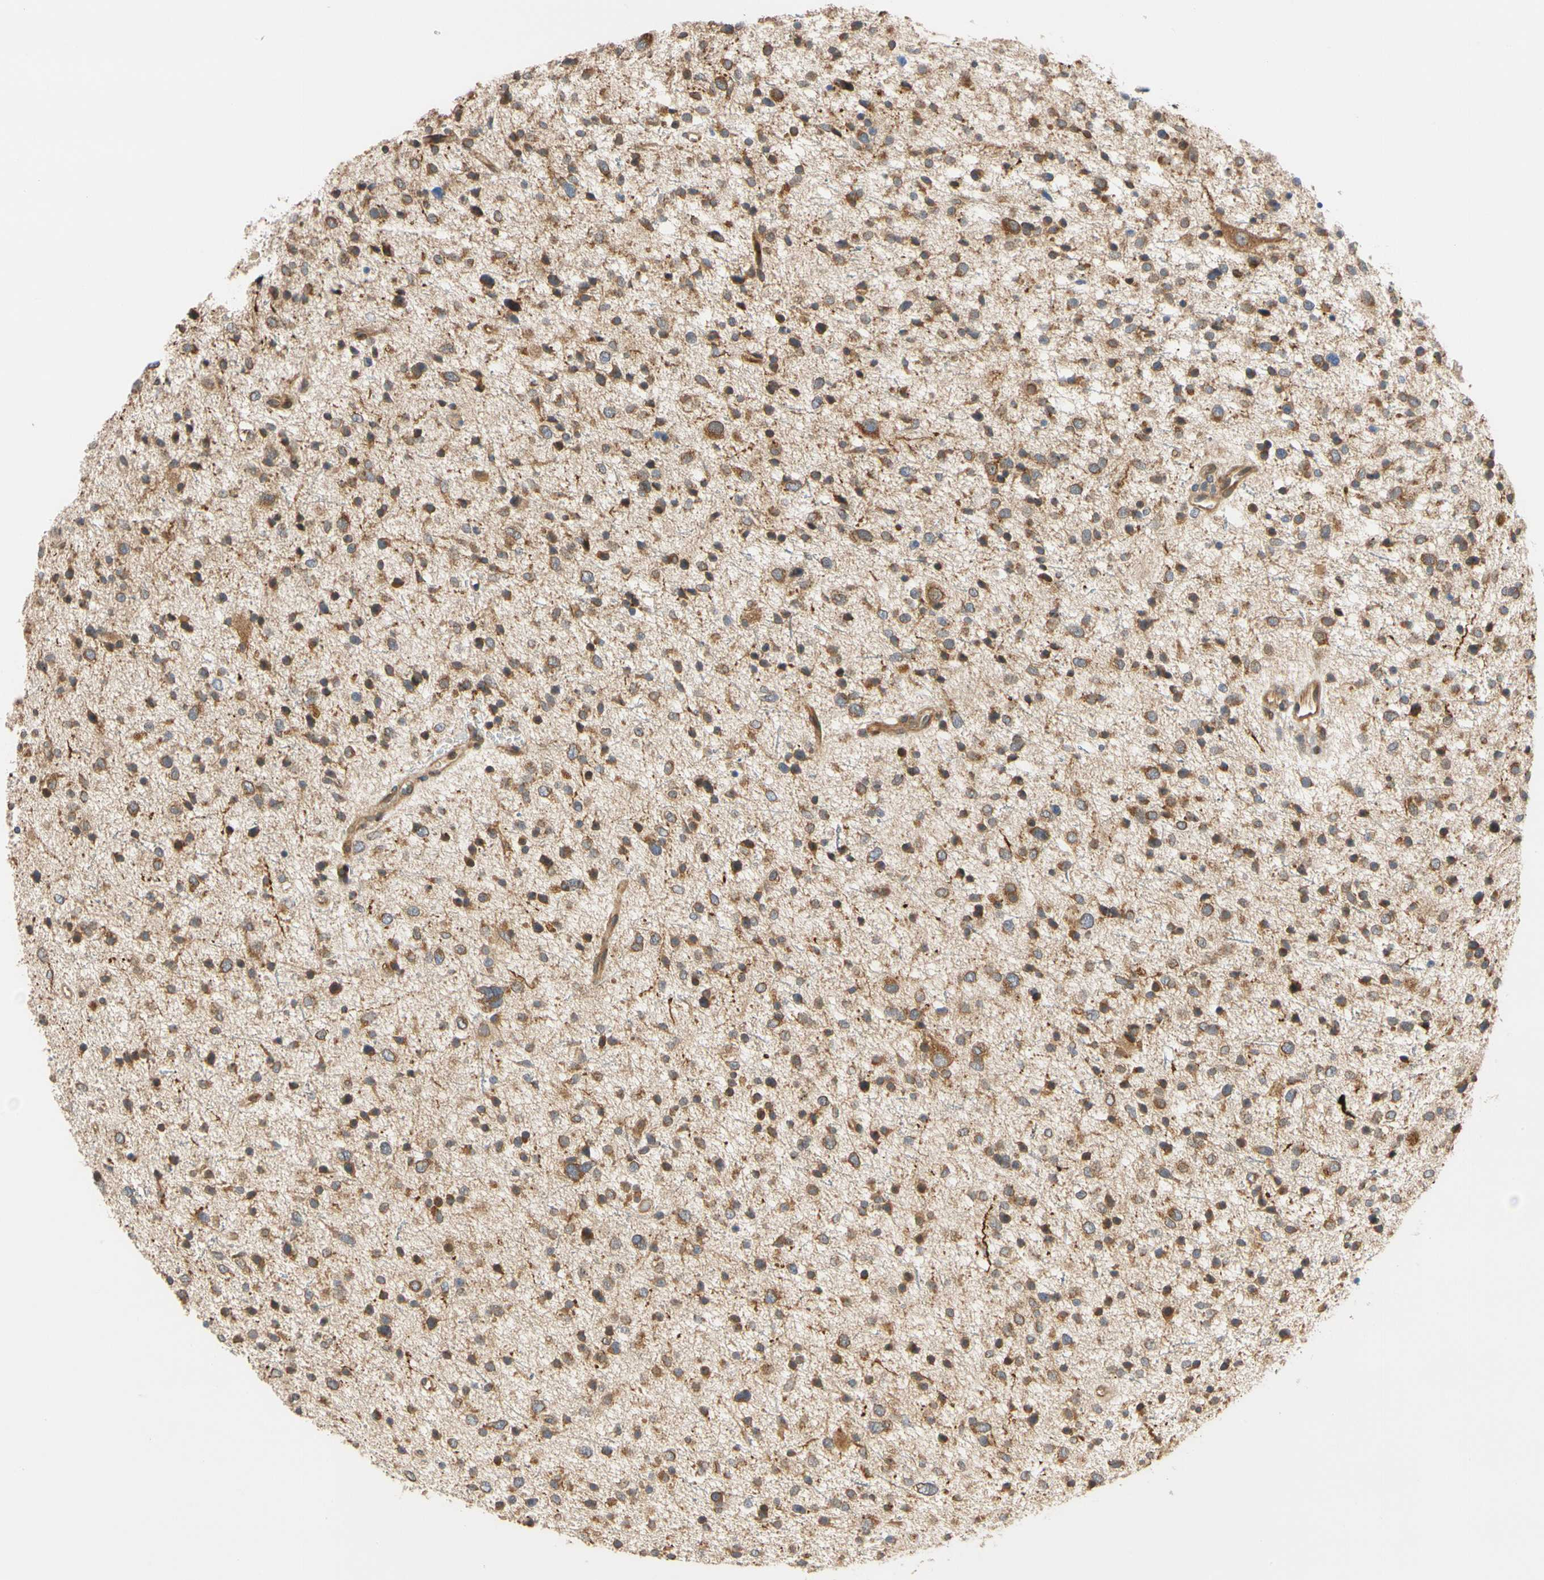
{"staining": {"intensity": "moderate", "quantity": ">75%", "location": "cytoplasmic/membranous"}, "tissue": "glioma", "cell_type": "Tumor cells", "image_type": "cancer", "snomed": [{"axis": "morphology", "description": "Glioma, malignant, Low grade"}, {"axis": "topography", "description": "Brain"}], "caption": "Immunohistochemical staining of human glioma reveals medium levels of moderate cytoplasmic/membranous positivity in about >75% of tumor cells.", "gene": "ANKHD1", "patient": {"sex": "female", "age": 37}}